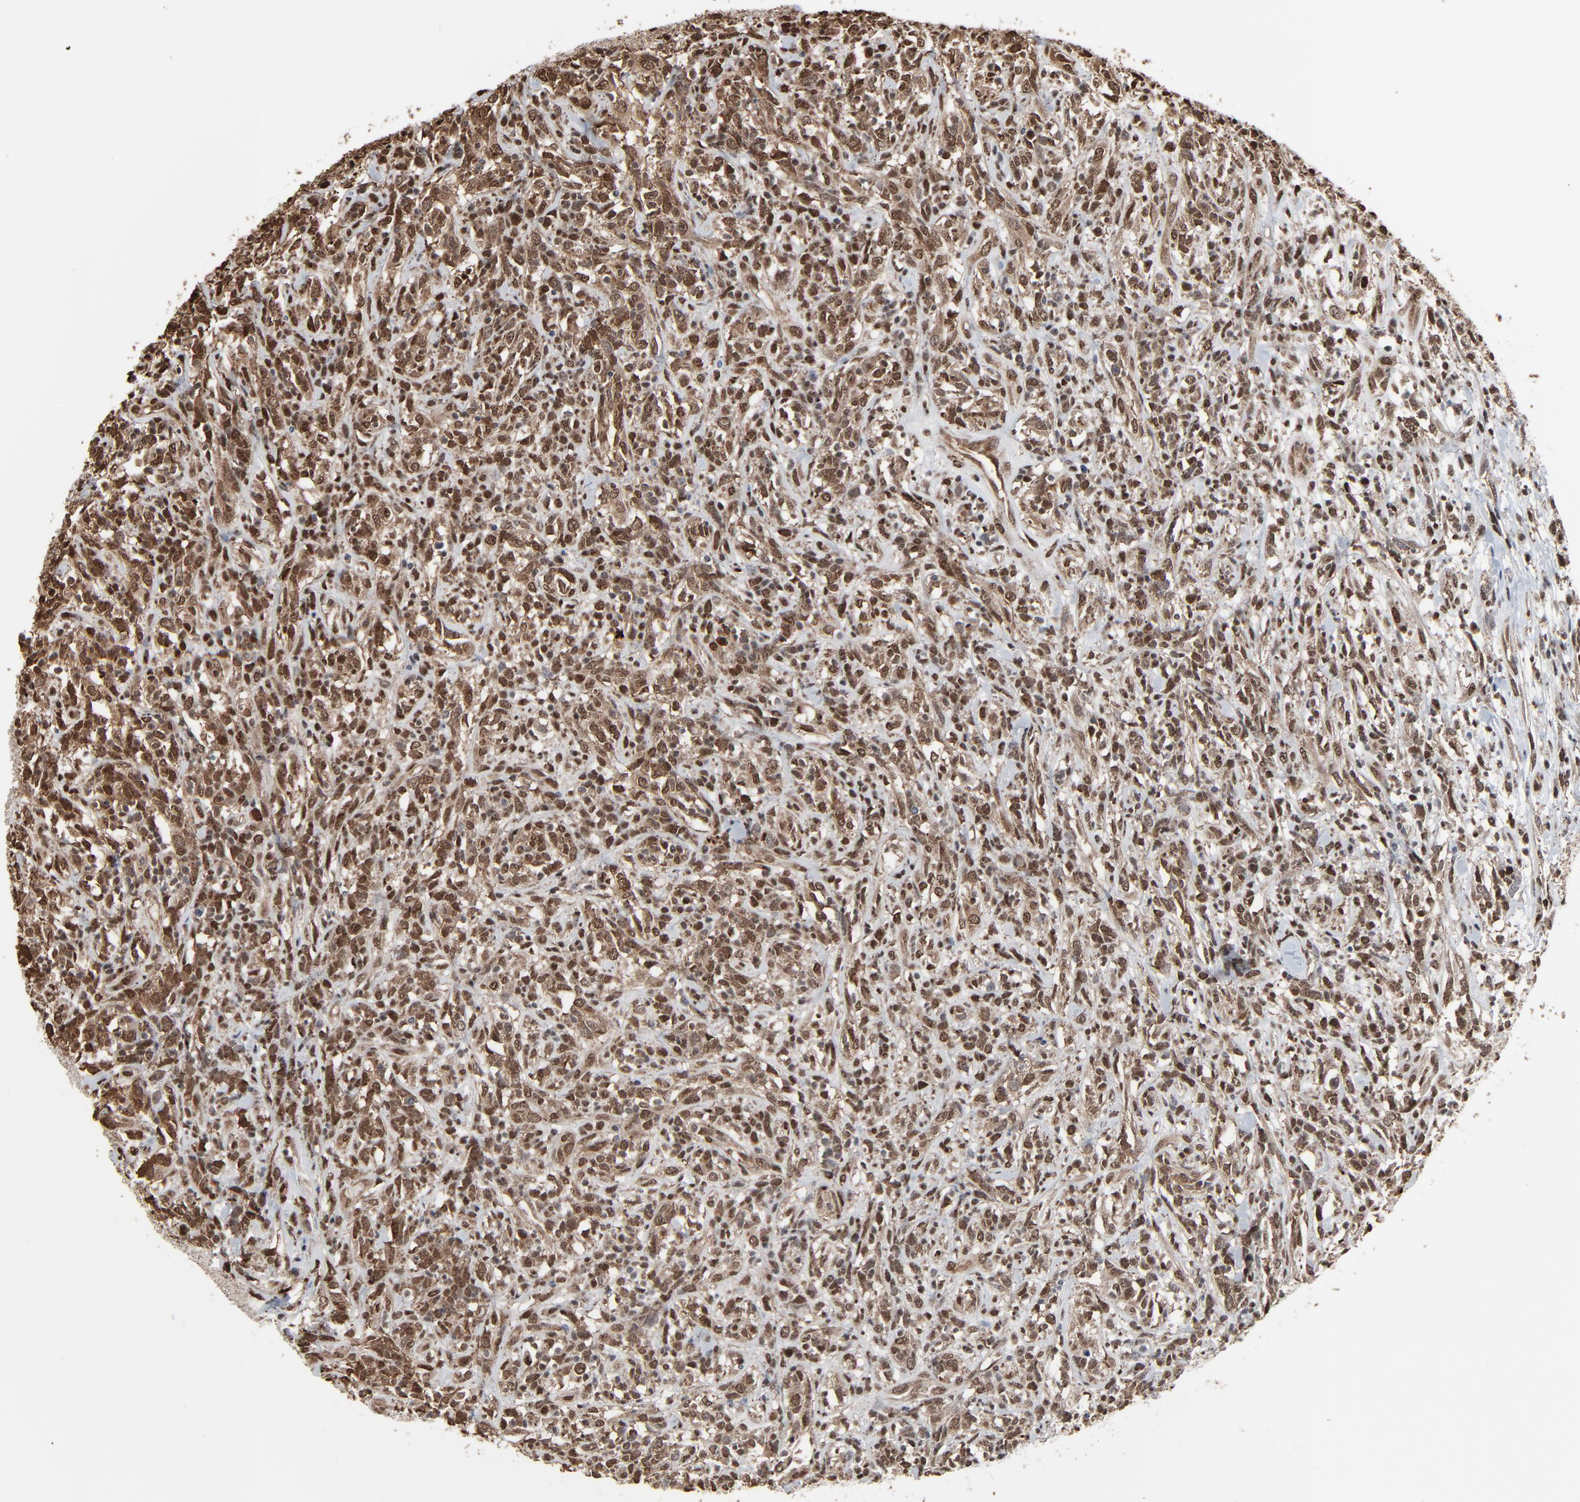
{"staining": {"intensity": "strong", "quantity": ">75%", "location": "cytoplasmic/membranous,nuclear"}, "tissue": "lymphoma", "cell_type": "Tumor cells", "image_type": "cancer", "snomed": [{"axis": "morphology", "description": "Malignant lymphoma, non-Hodgkin's type, High grade"}, {"axis": "topography", "description": "Lymph node"}], "caption": "The photomicrograph exhibits staining of lymphoma, revealing strong cytoplasmic/membranous and nuclear protein positivity (brown color) within tumor cells.", "gene": "MEIS2", "patient": {"sex": "female", "age": 73}}